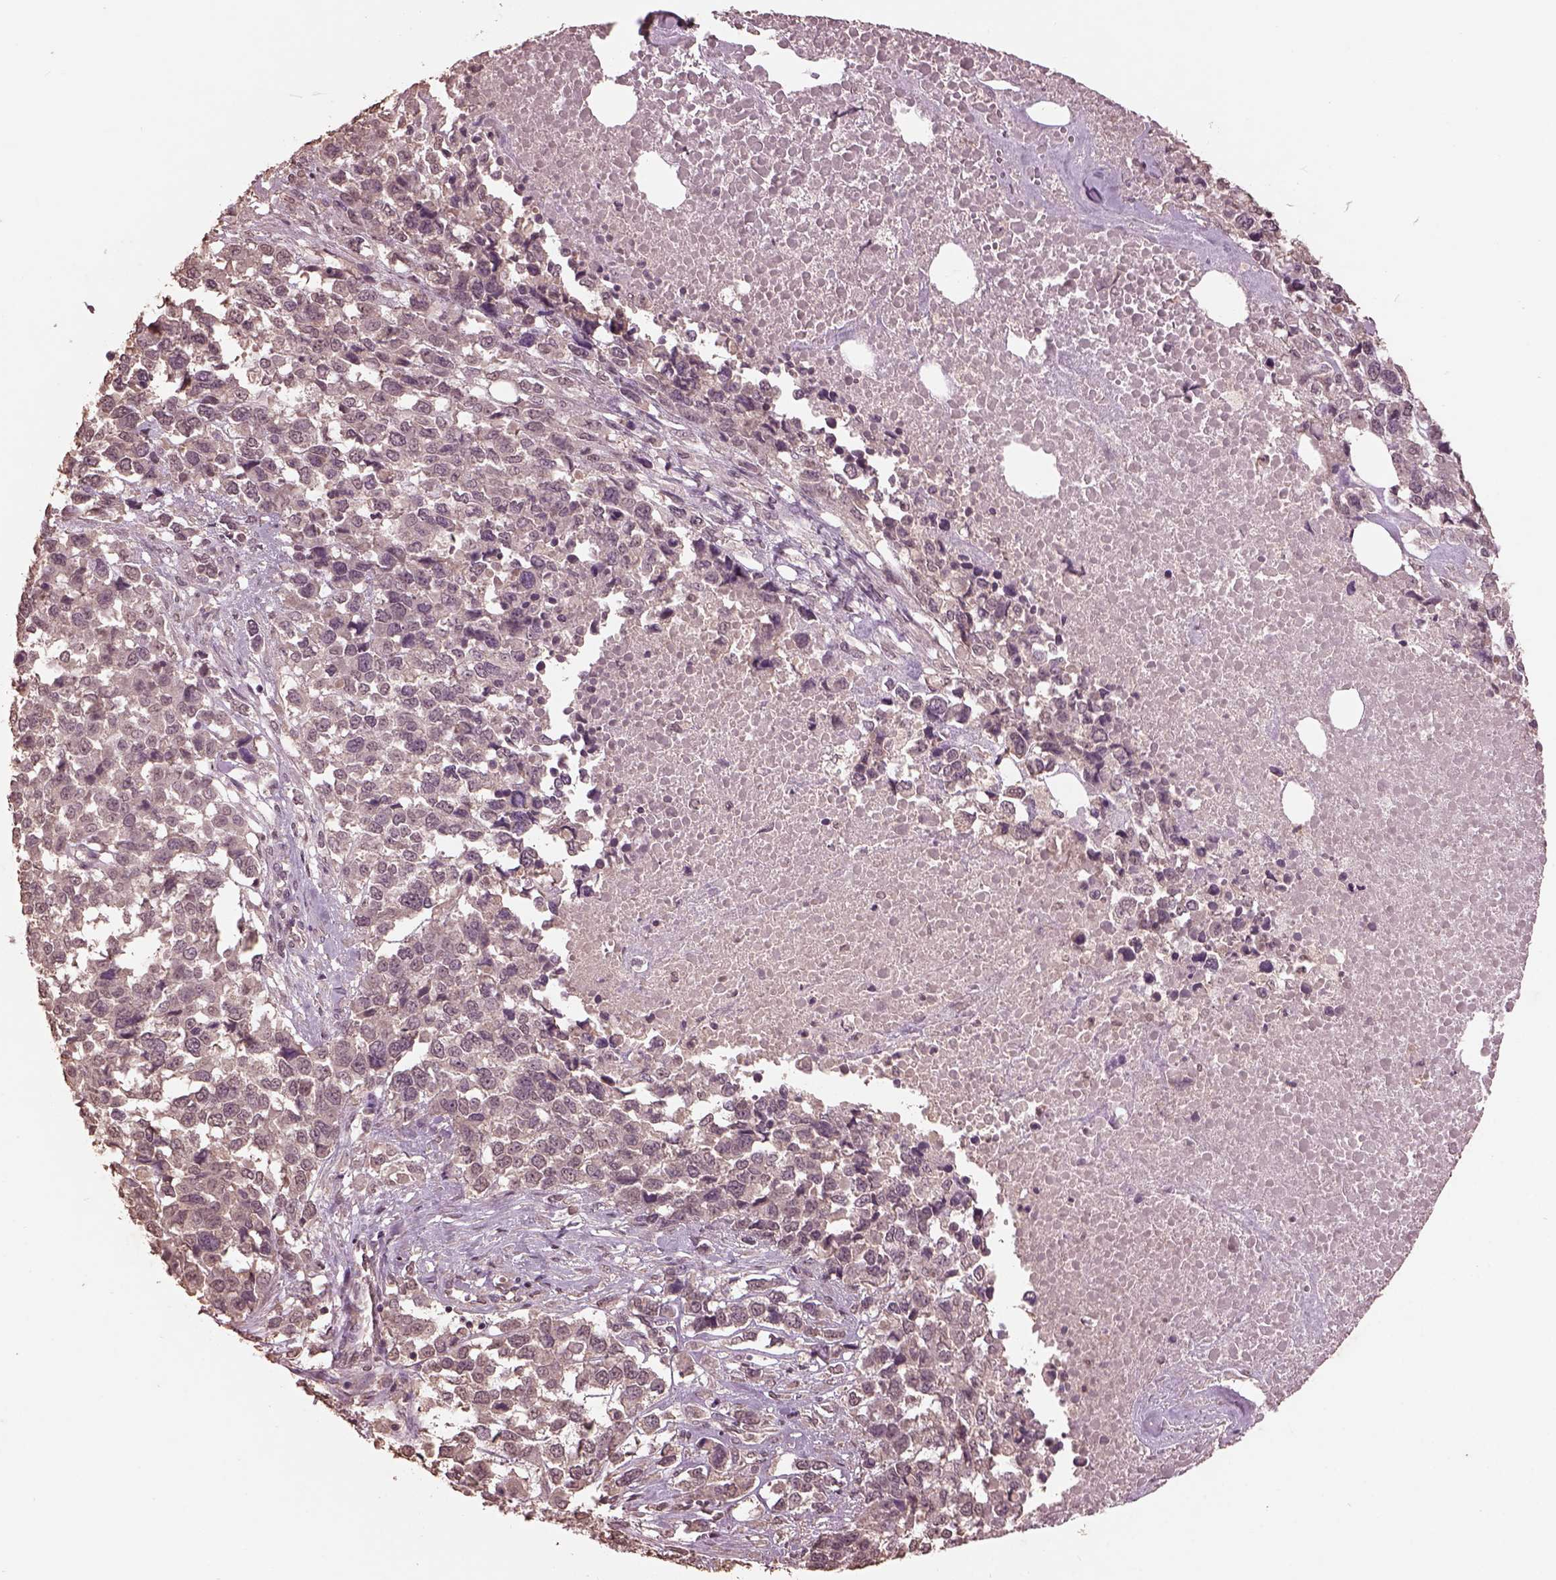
{"staining": {"intensity": "negative", "quantity": "none", "location": "none"}, "tissue": "melanoma", "cell_type": "Tumor cells", "image_type": "cancer", "snomed": [{"axis": "morphology", "description": "Malignant melanoma, Metastatic site"}, {"axis": "topography", "description": "Skin"}], "caption": "This is an immunohistochemistry (IHC) micrograph of malignant melanoma (metastatic site). There is no staining in tumor cells.", "gene": "CPT1C", "patient": {"sex": "male", "age": 84}}